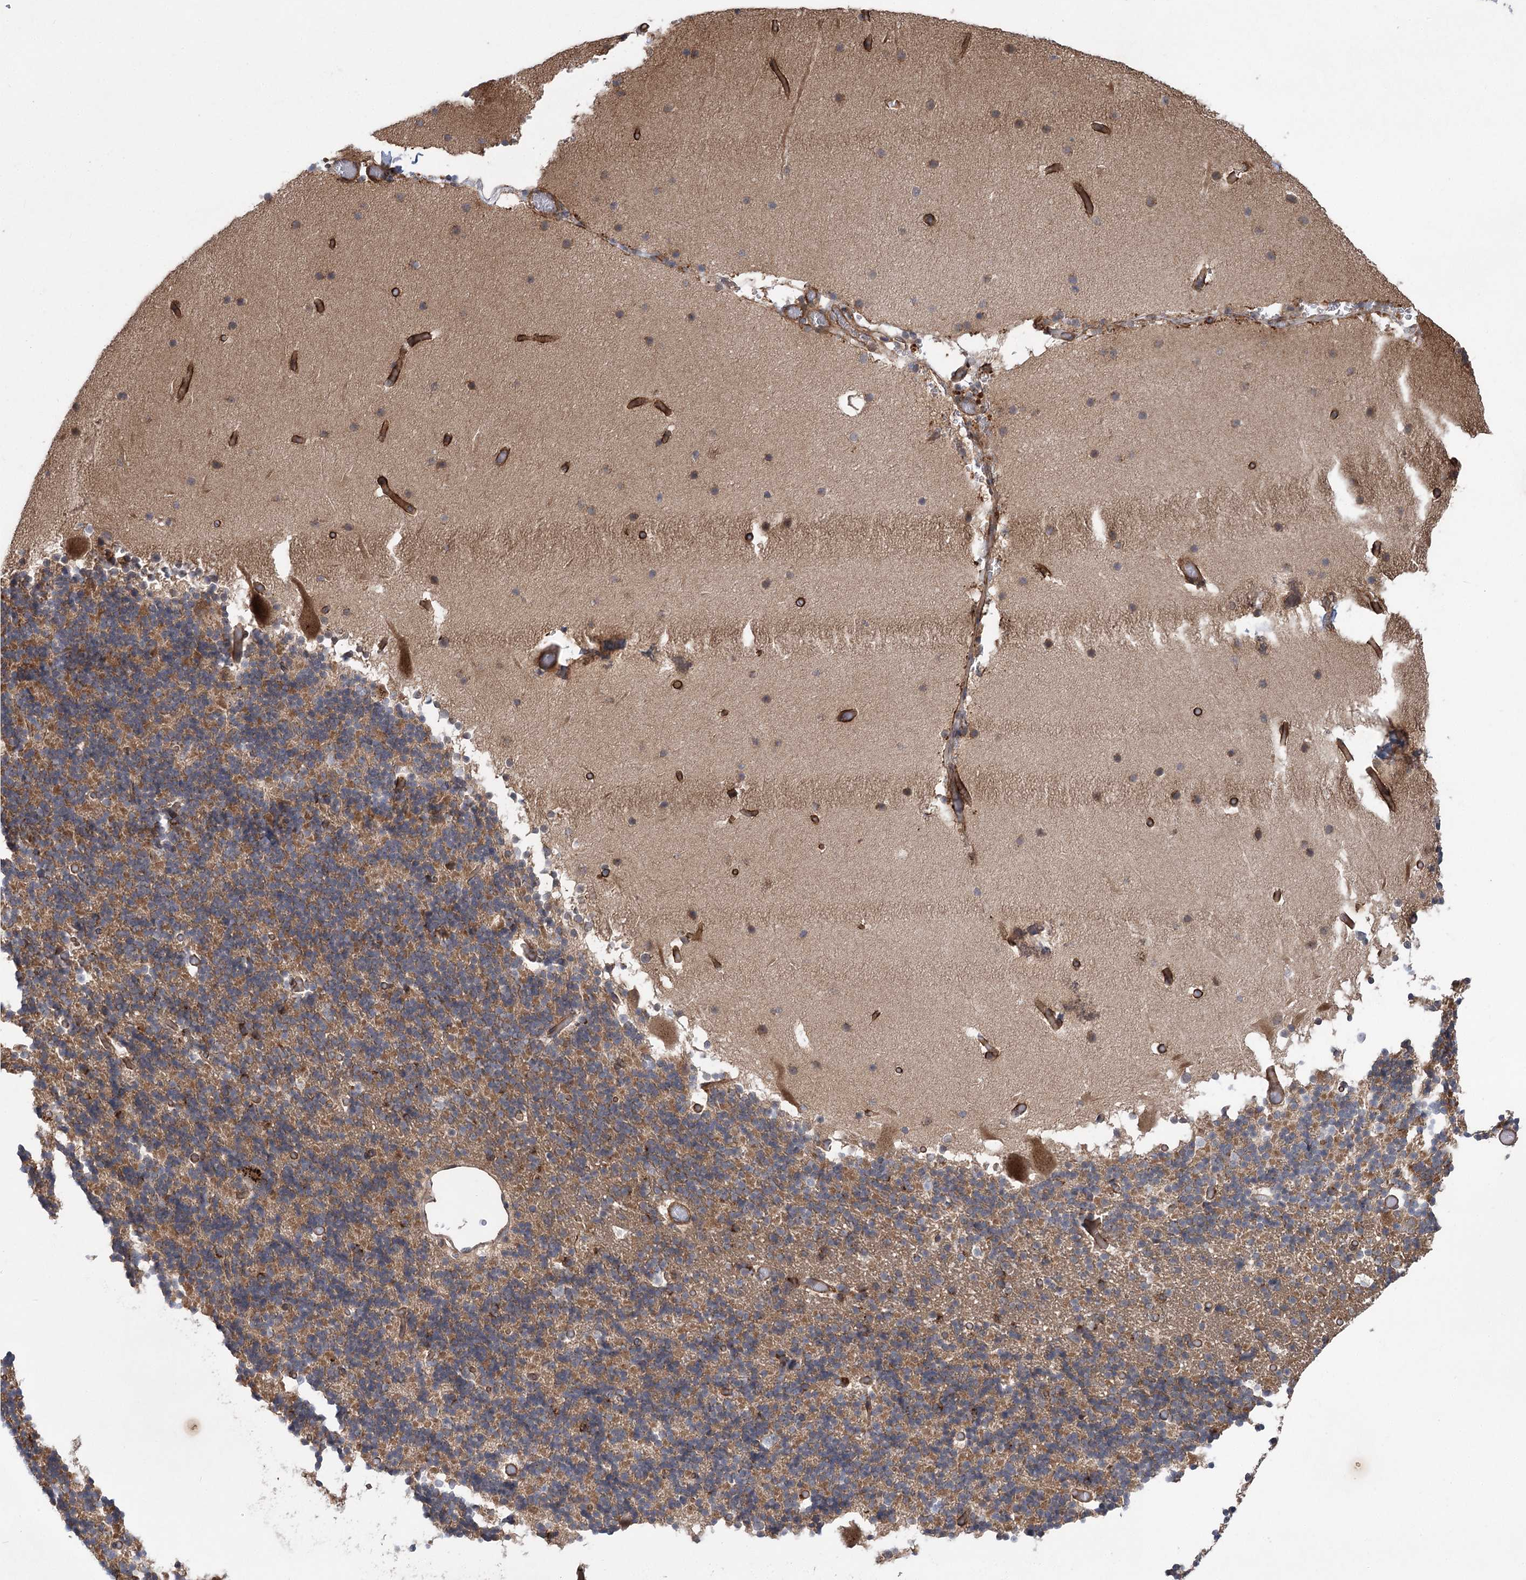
{"staining": {"intensity": "moderate", "quantity": "25%-75%", "location": "cytoplasmic/membranous"}, "tissue": "cerebellum", "cell_type": "Cells in granular layer", "image_type": "normal", "snomed": [{"axis": "morphology", "description": "Normal tissue, NOS"}, {"axis": "topography", "description": "Cerebellum"}], "caption": "Immunohistochemical staining of normal cerebellum shows medium levels of moderate cytoplasmic/membranous expression in approximately 25%-75% of cells in granular layer. The protein of interest is stained brown, and the nuclei are stained in blue (DAB IHC with brightfield microscopy, high magnification).", "gene": "METTL24", "patient": {"sex": "male", "age": 57}}